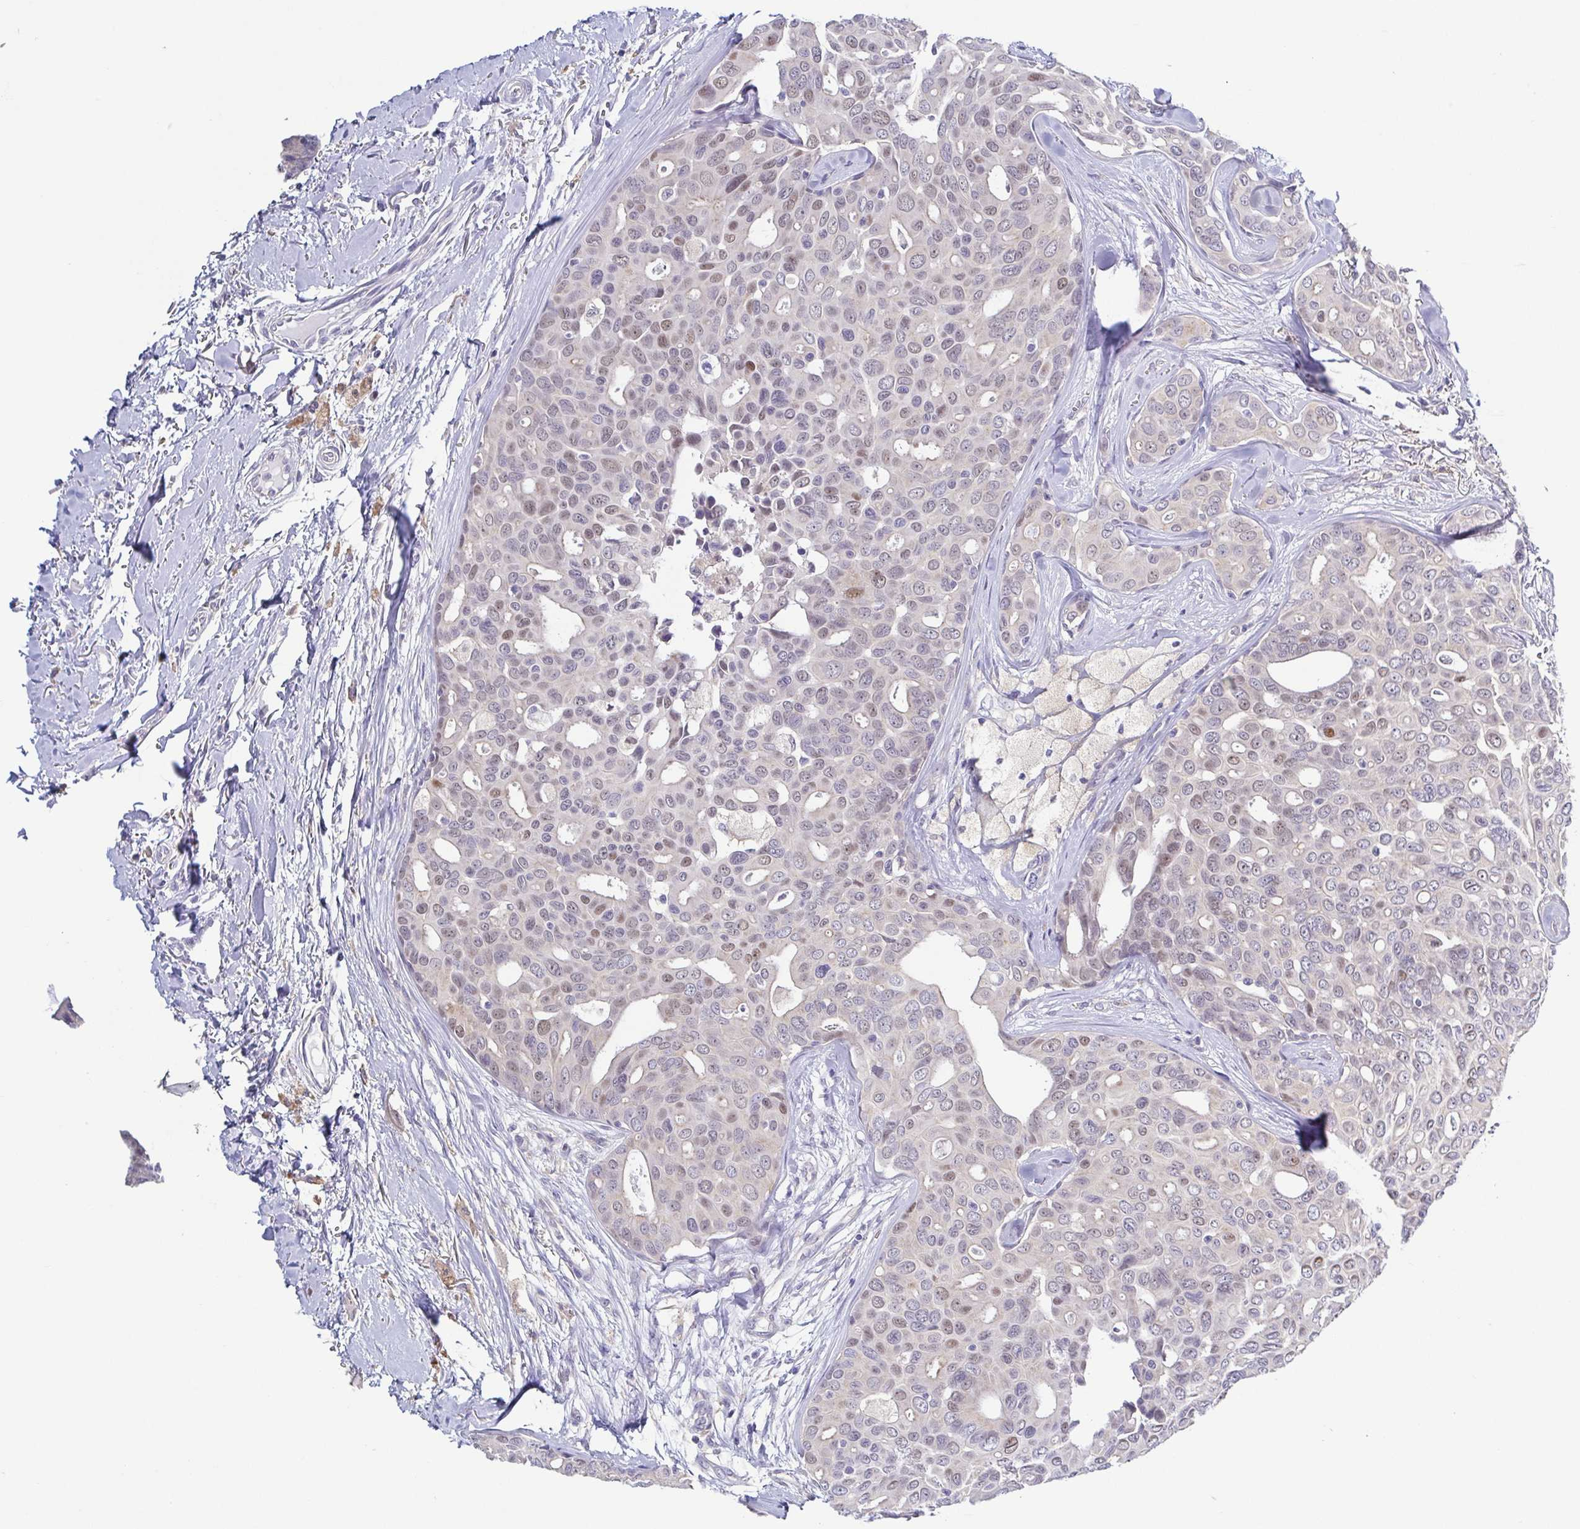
{"staining": {"intensity": "weak", "quantity": "<25%", "location": "nuclear"}, "tissue": "breast cancer", "cell_type": "Tumor cells", "image_type": "cancer", "snomed": [{"axis": "morphology", "description": "Duct carcinoma"}, {"axis": "topography", "description": "Breast"}], "caption": "IHC histopathology image of neoplastic tissue: human breast cancer (infiltrating ductal carcinoma) stained with DAB demonstrates no significant protein staining in tumor cells.", "gene": "UBE2Q1", "patient": {"sex": "female", "age": 54}}